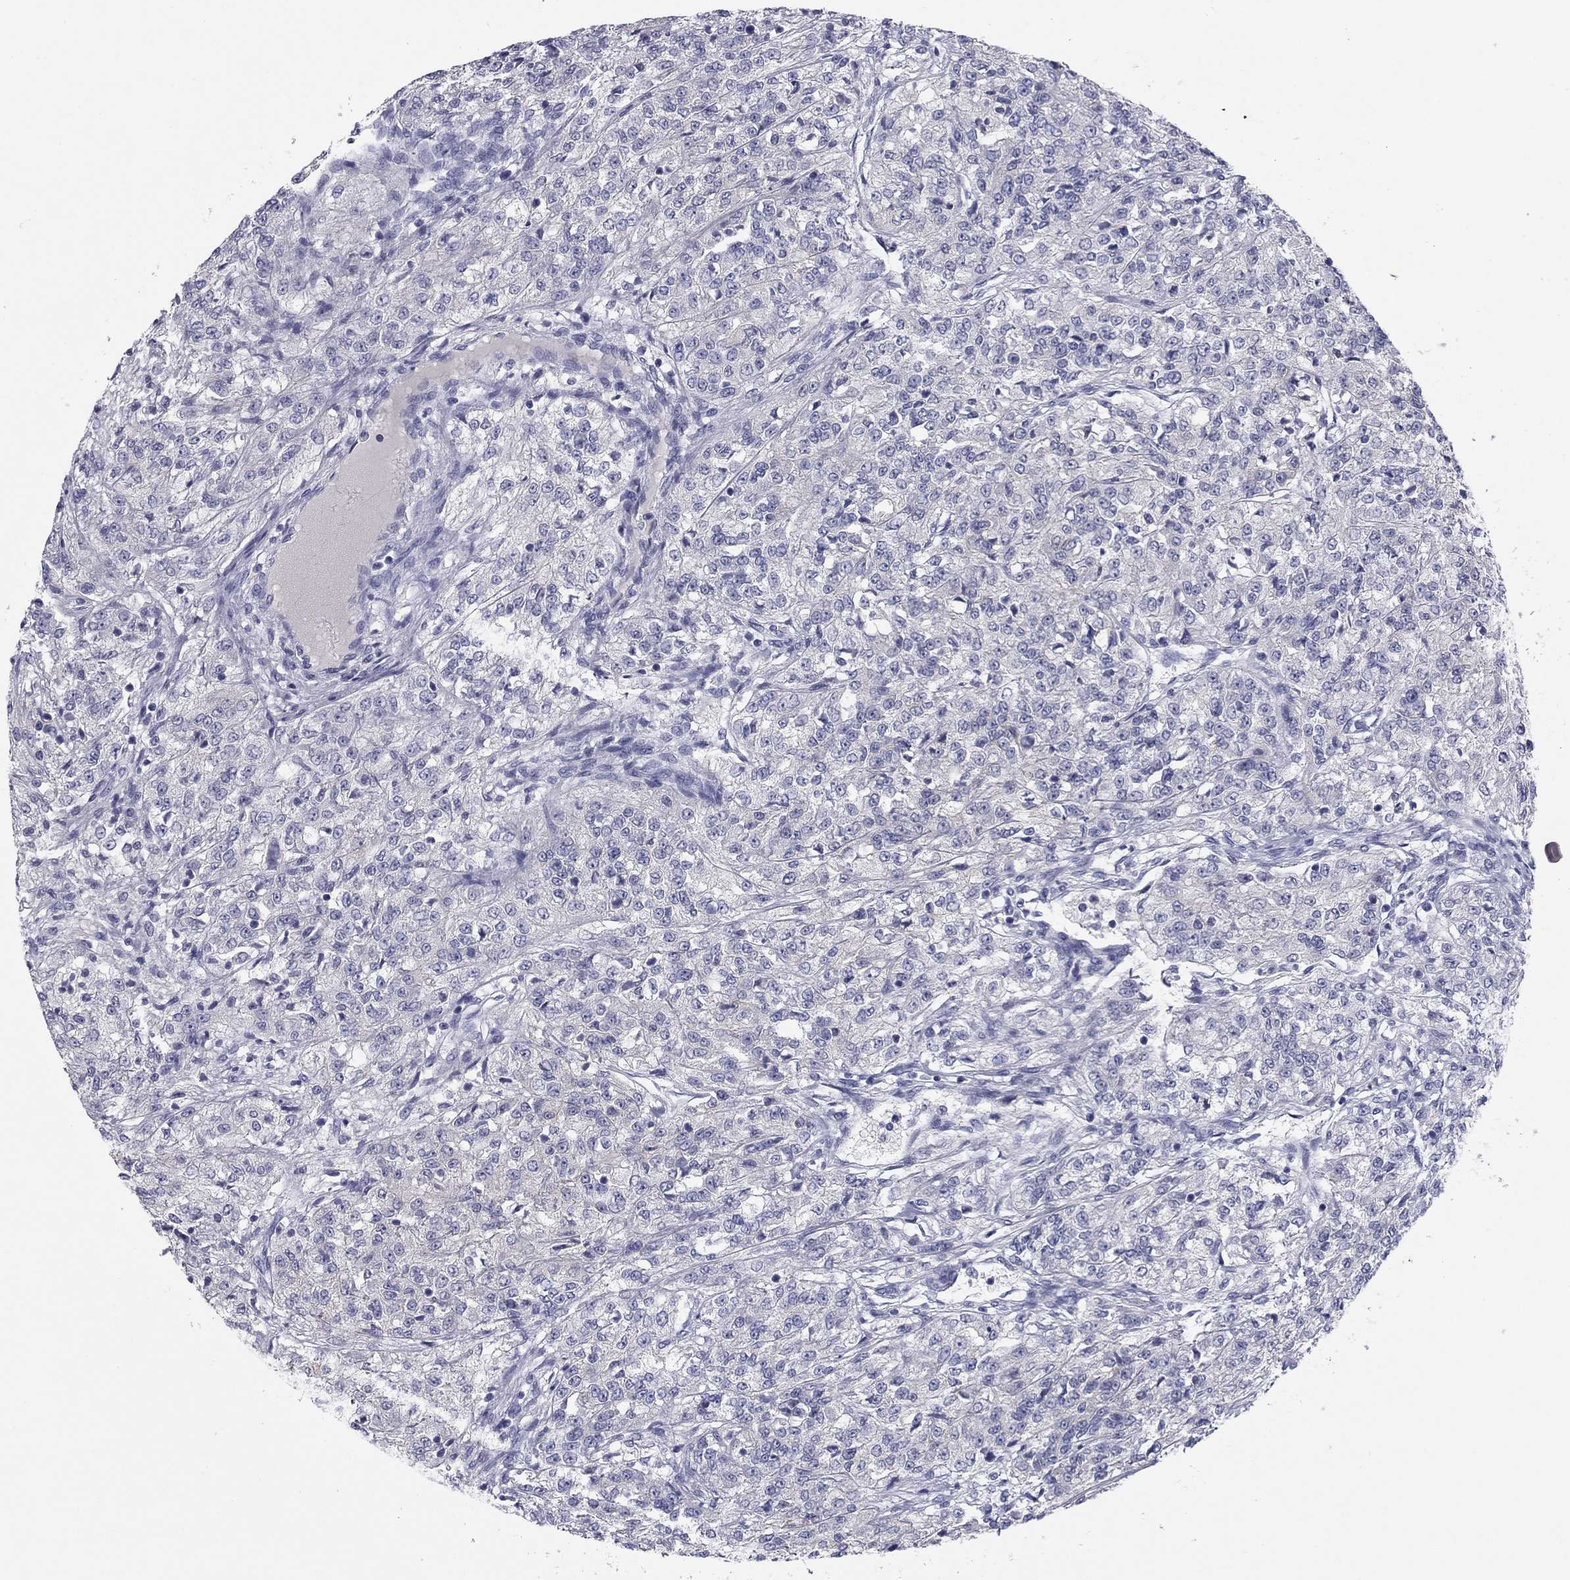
{"staining": {"intensity": "negative", "quantity": "none", "location": "none"}, "tissue": "renal cancer", "cell_type": "Tumor cells", "image_type": "cancer", "snomed": [{"axis": "morphology", "description": "Adenocarcinoma, NOS"}, {"axis": "topography", "description": "Kidney"}], "caption": "IHC of human renal adenocarcinoma displays no staining in tumor cells.", "gene": "CNTNAP4", "patient": {"sex": "female", "age": 63}}